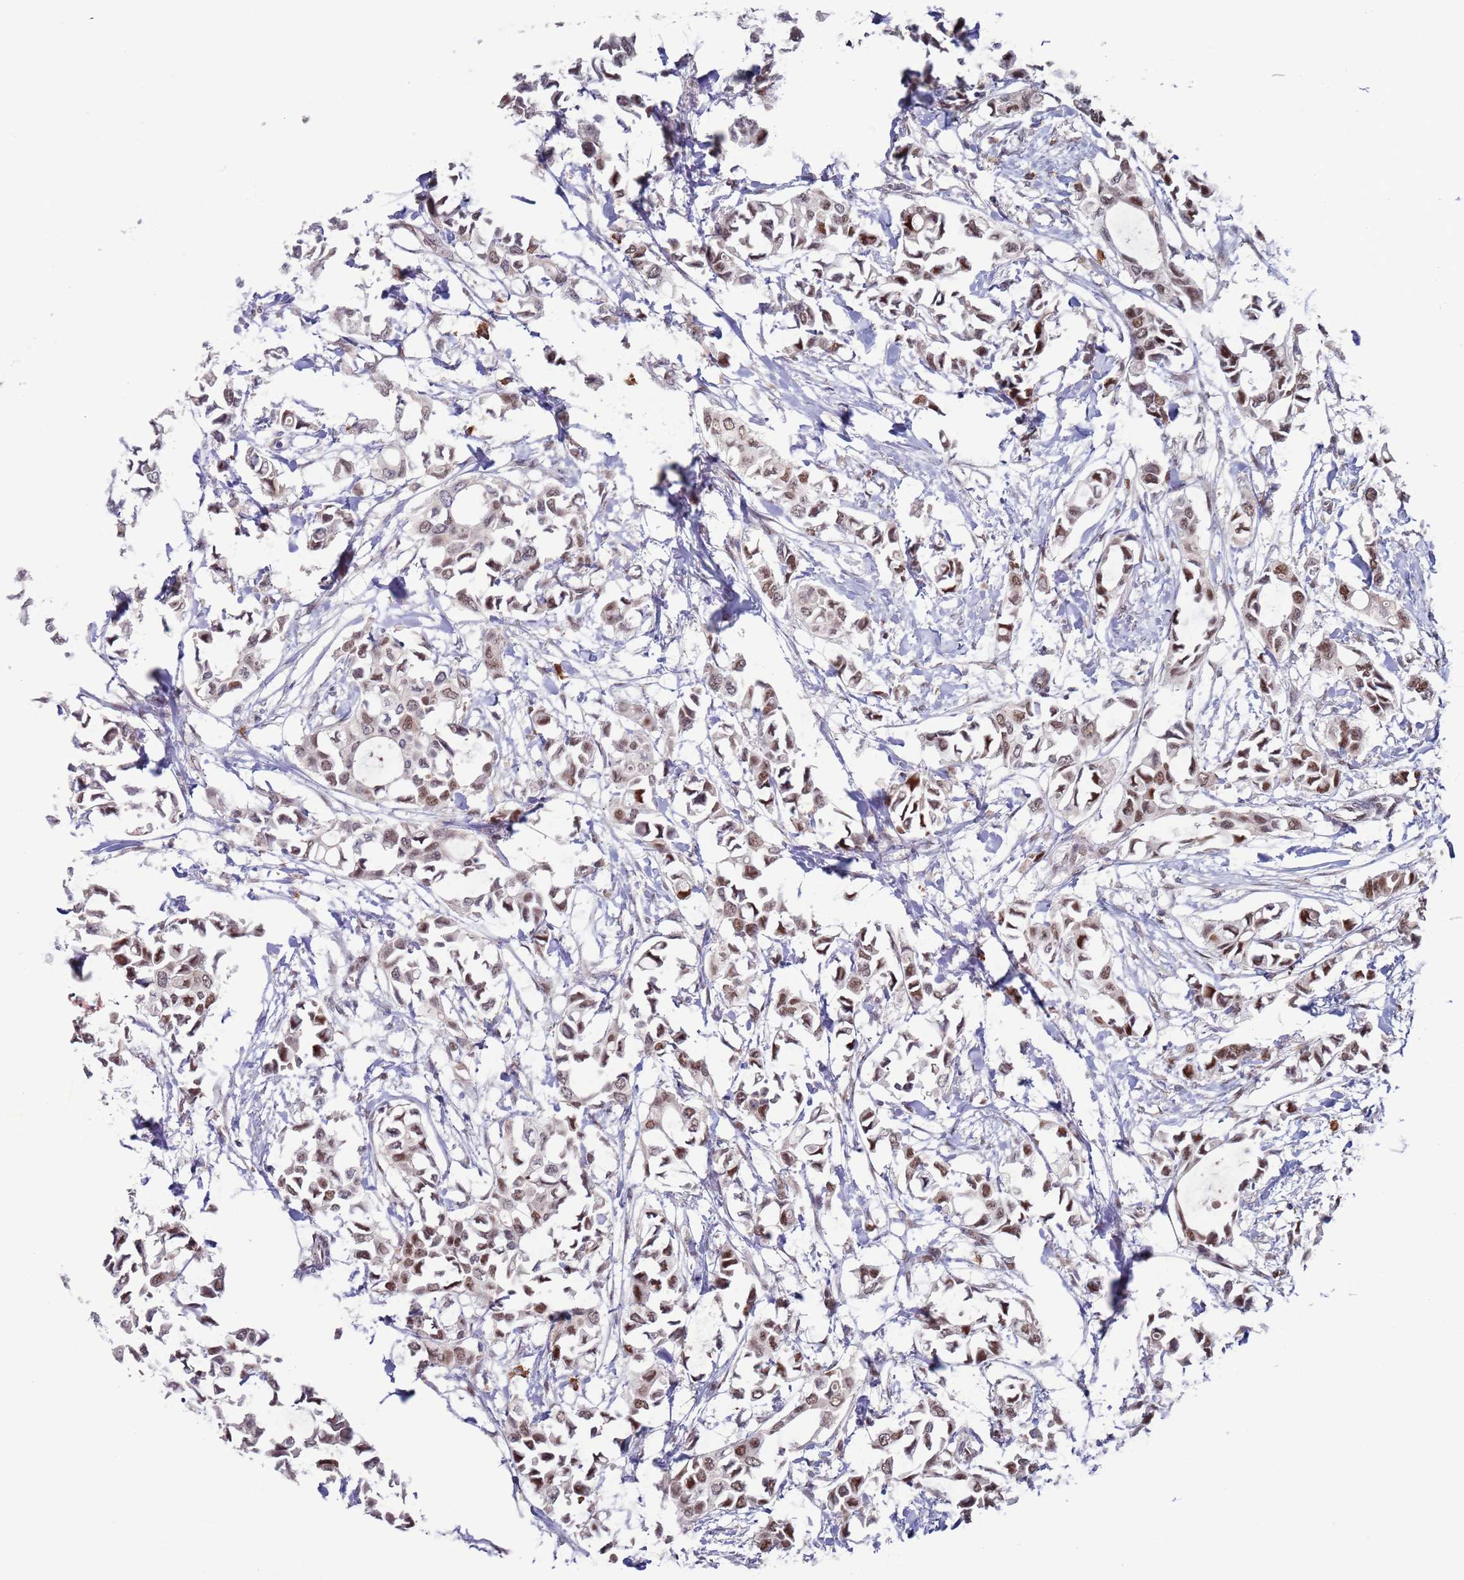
{"staining": {"intensity": "moderate", "quantity": ">75%", "location": "nuclear"}, "tissue": "breast cancer", "cell_type": "Tumor cells", "image_type": "cancer", "snomed": [{"axis": "morphology", "description": "Duct carcinoma"}, {"axis": "topography", "description": "Breast"}], "caption": "Breast cancer stained for a protein (brown) shows moderate nuclear positive positivity in approximately >75% of tumor cells.", "gene": "FBXO27", "patient": {"sex": "female", "age": 41}}